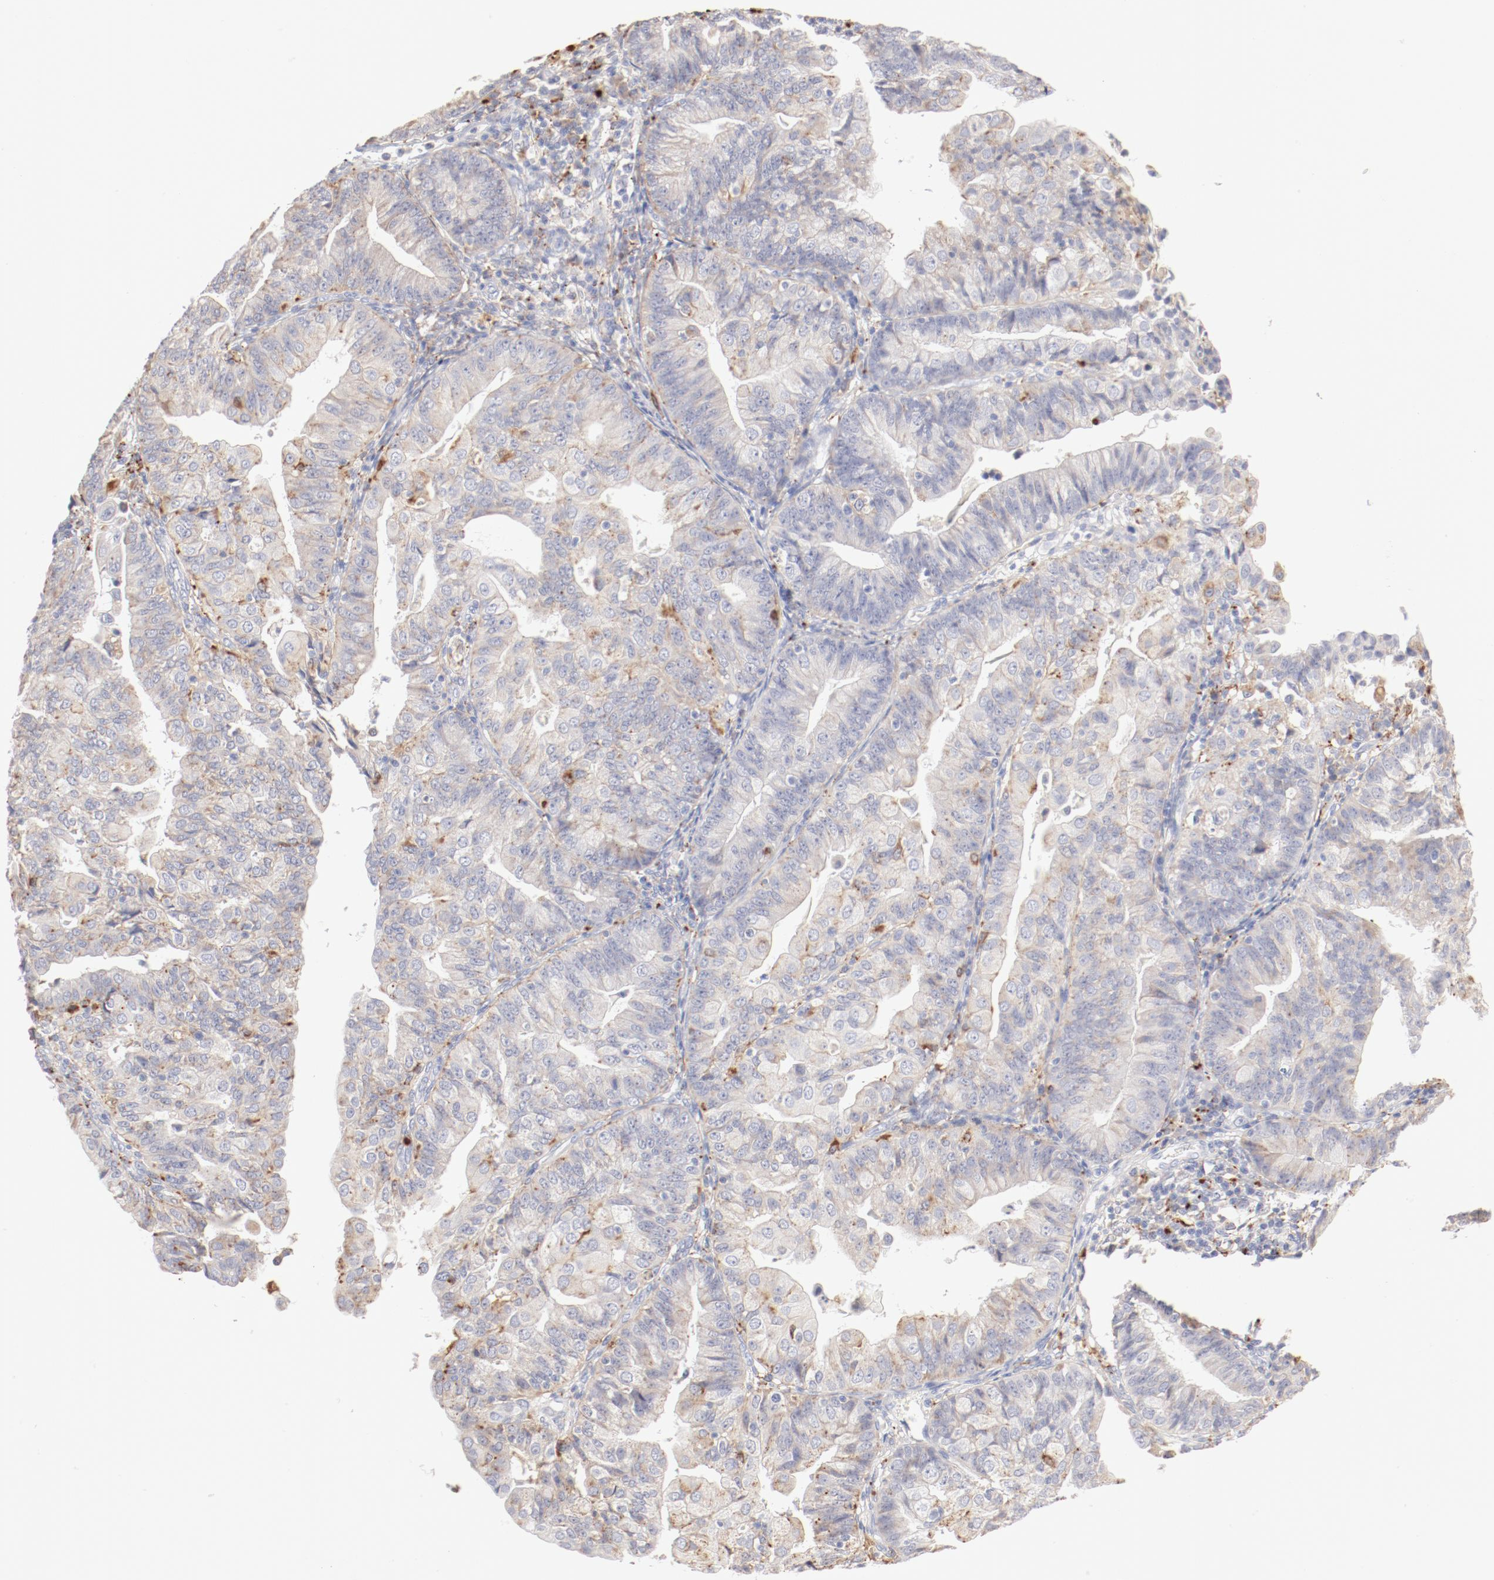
{"staining": {"intensity": "negative", "quantity": "none", "location": "none"}, "tissue": "endometrial cancer", "cell_type": "Tumor cells", "image_type": "cancer", "snomed": [{"axis": "morphology", "description": "Adenocarcinoma, NOS"}, {"axis": "topography", "description": "Endometrium"}], "caption": "DAB (3,3'-diaminobenzidine) immunohistochemical staining of endometrial adenocarcinoma demonstrates no significant positivity in tumor cells.", "gene": "CTSH", "patient": {"sex": "female", "age": 56}}